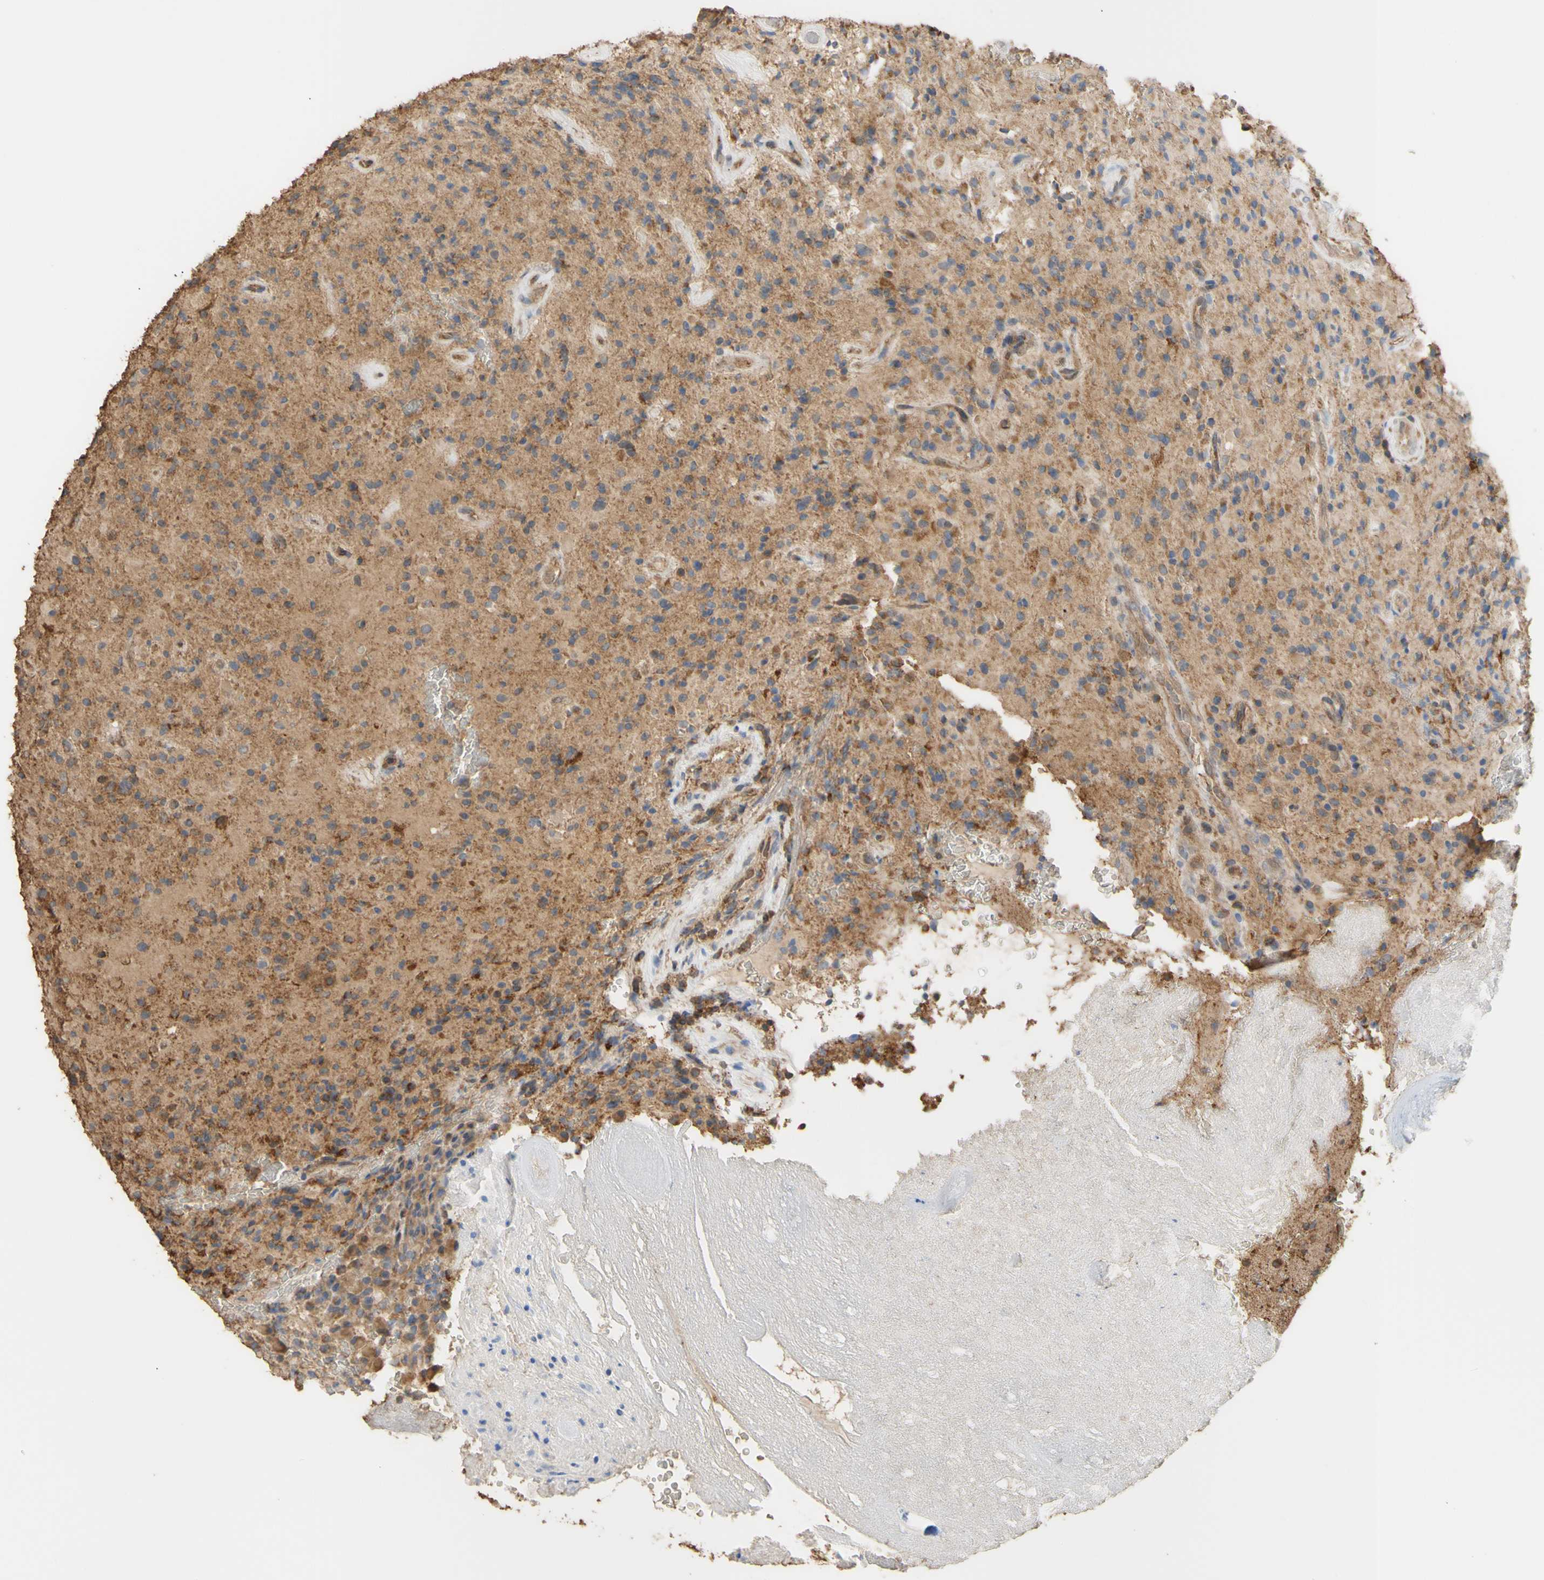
{"staining": {"intensity": "weak", "quantity": ">75%", "location": "cytoplasmic/membranous"}, "tissue": "glioma", "cell_type": "Tumor cells", "image_type": "cancer", "snomed": [{"axis": "morphology", "description": "Glioma, malignant, High grade"}, {"axis": "topography", "description": "Brain"}], "caption": "Immunohistochemistry of human high-grade glioma (malignant) displays low levels of weak cytoplasmic/membranous positivity in approximately >75% of tumor cells. (brown staining indicates protein expression, while blue staining denotes nuclei).", "gene": "ALDH9A1", "patient": {"sex": "male", "age": 71}}